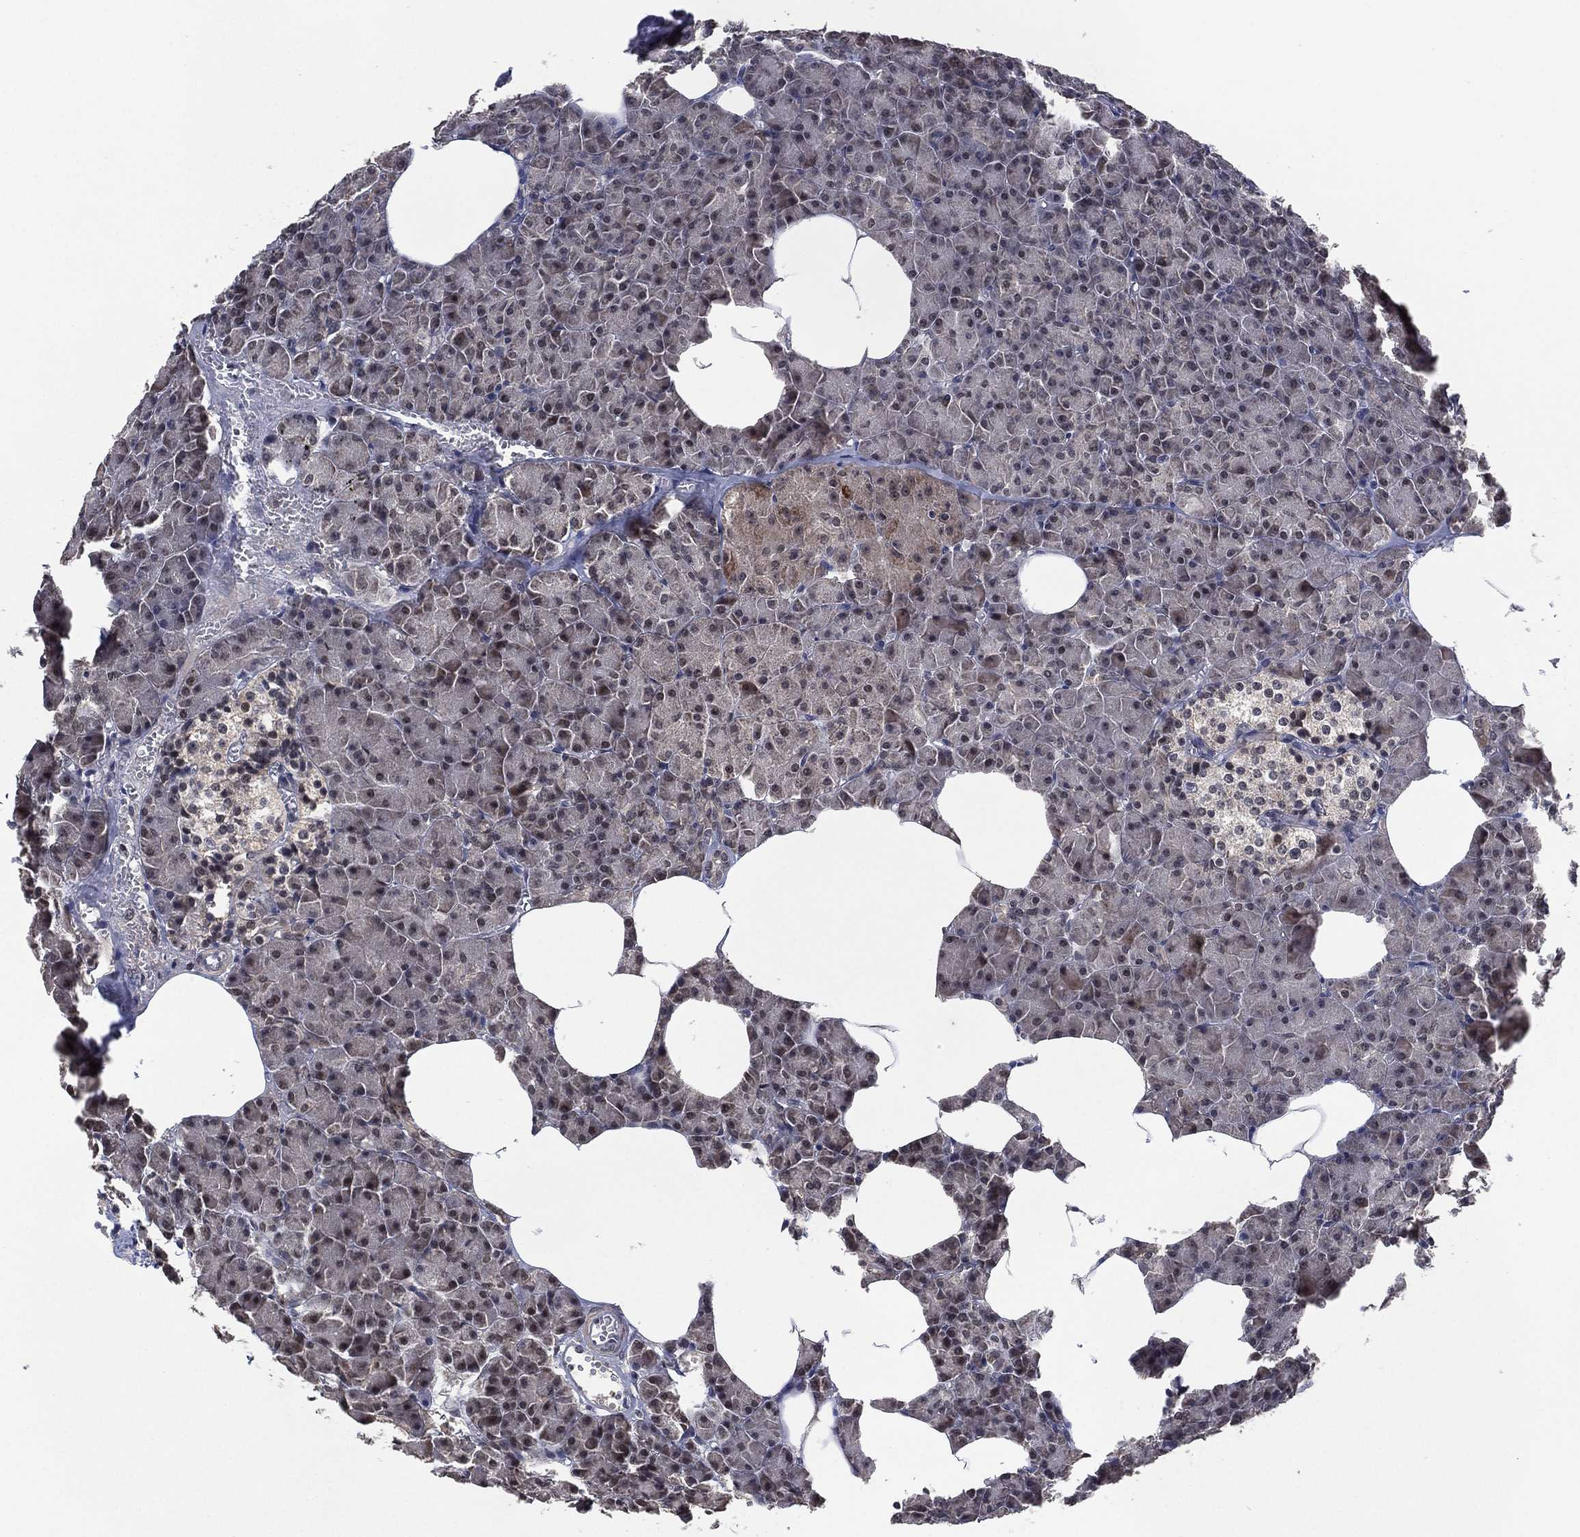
{"staining": {"intensity": "weak", "quantity": "<25%", "location": "cytoplasmic/membranous"}, "tissue": "pancreas", "cell_type": "Exocrine glandular cells", "image_type": "normal", "snomed": [{"axis": "morphology", "description": "Normal tissue, NOS"}, {"axis": "topography", "description": "Pancreas"}], "caption": "This is a photomicrograph of IHC staining of unremarkable pancreas, which shows no positivity in exocrine glandular cells.", "gene": "NELFCD", "patient": {"sex": "female", "age": 45}}